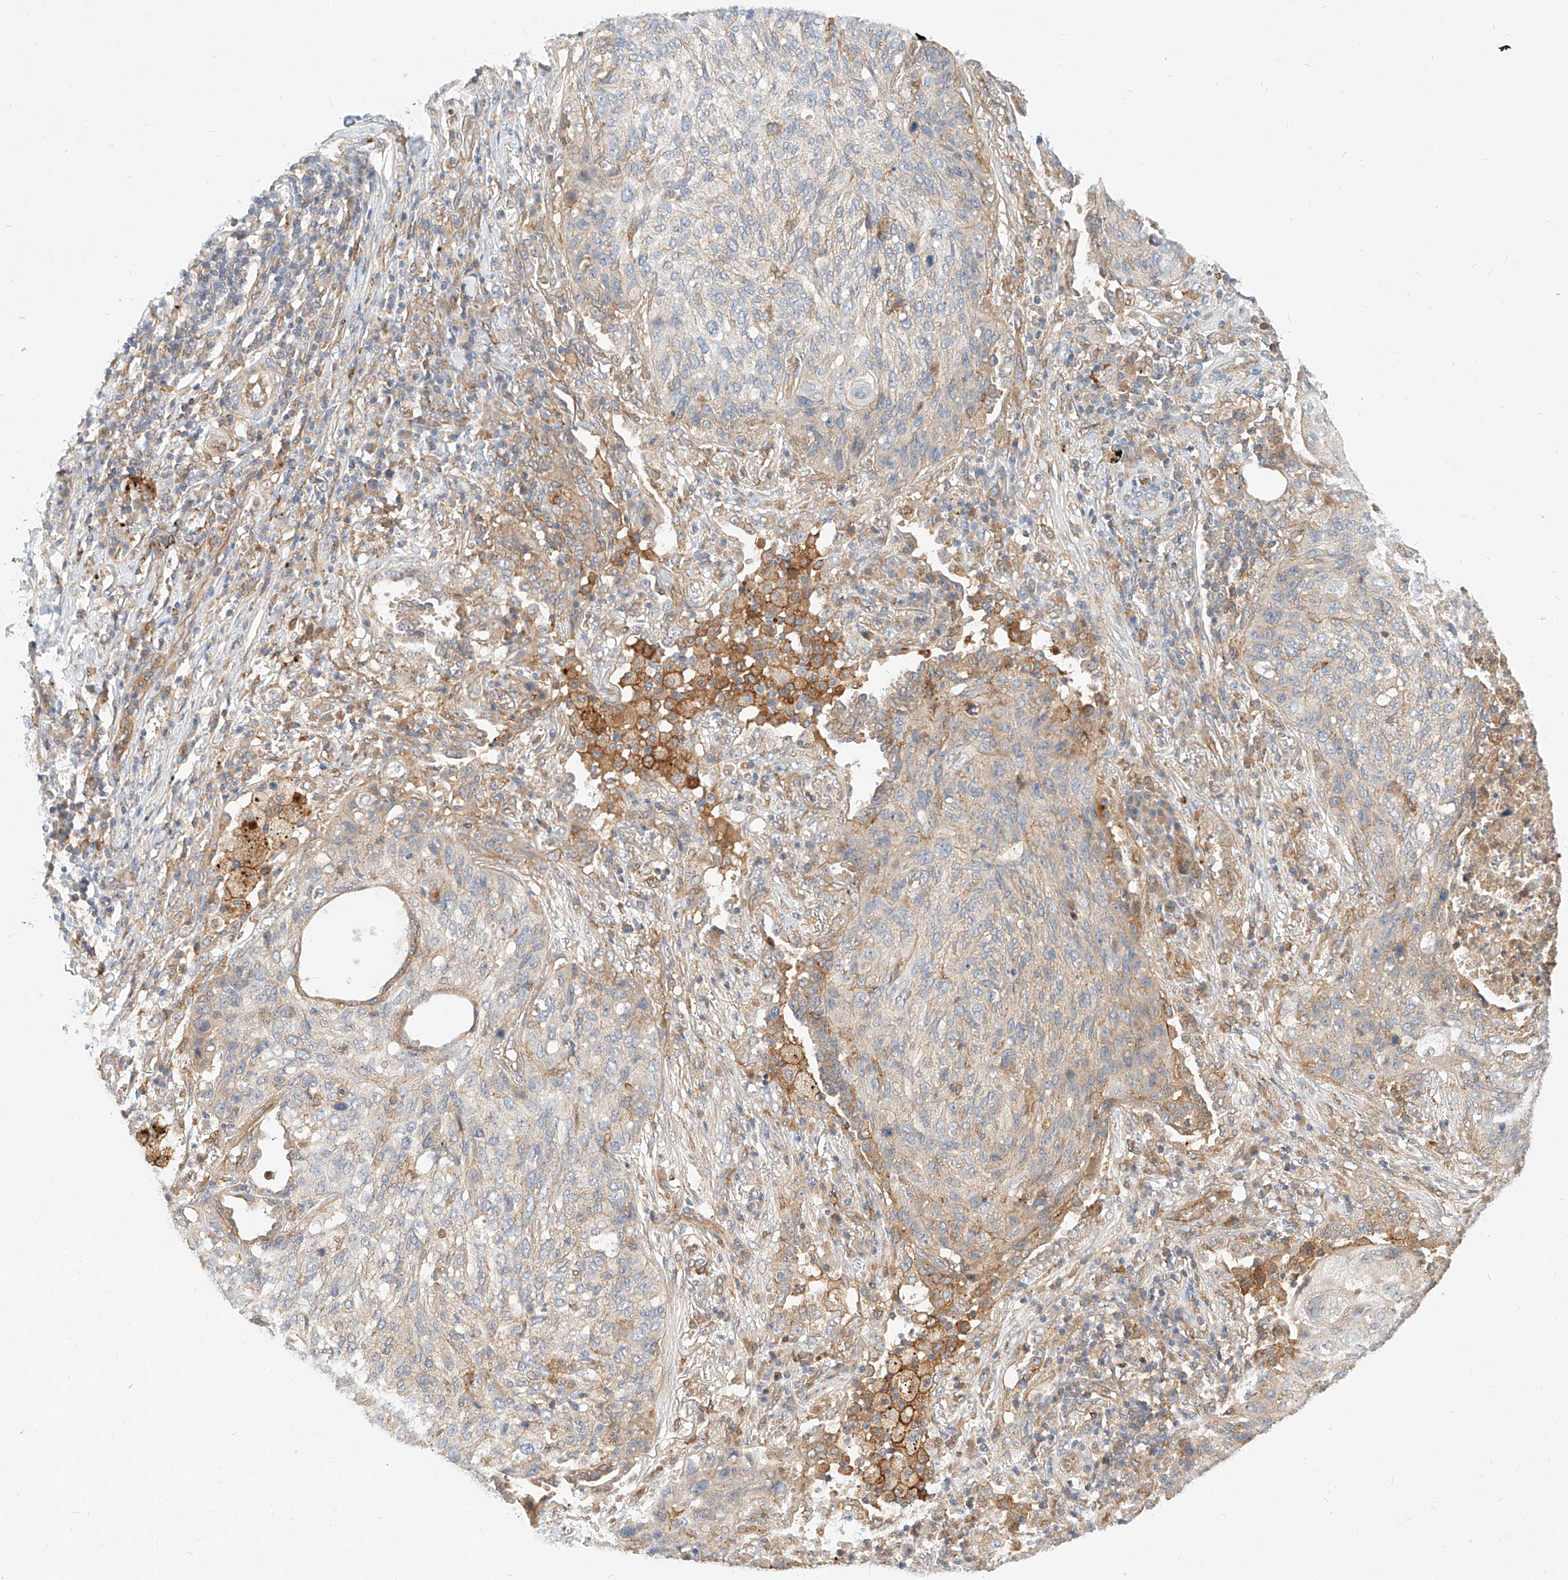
{"staining": {"intensity": "weak", "quantity": "<25%", "location": "cytoplasmic/membranous"}, "tissue": "lung cancer", "cell_type": "Tumor cells", "image_type": "cancer", "snomed": [{"axis": "morphology", "description": "Squamous cell carcinoma, NOS"}, {"axis": "topography", "description": "Lung"}], "caption": "Lung cancer (squamous cell carcinoma) was stained to show a protein in brown. There is no significant expression in tumor cells.", "gene": "NFAM1", "patient": {"sex": "female", "age": 63}}